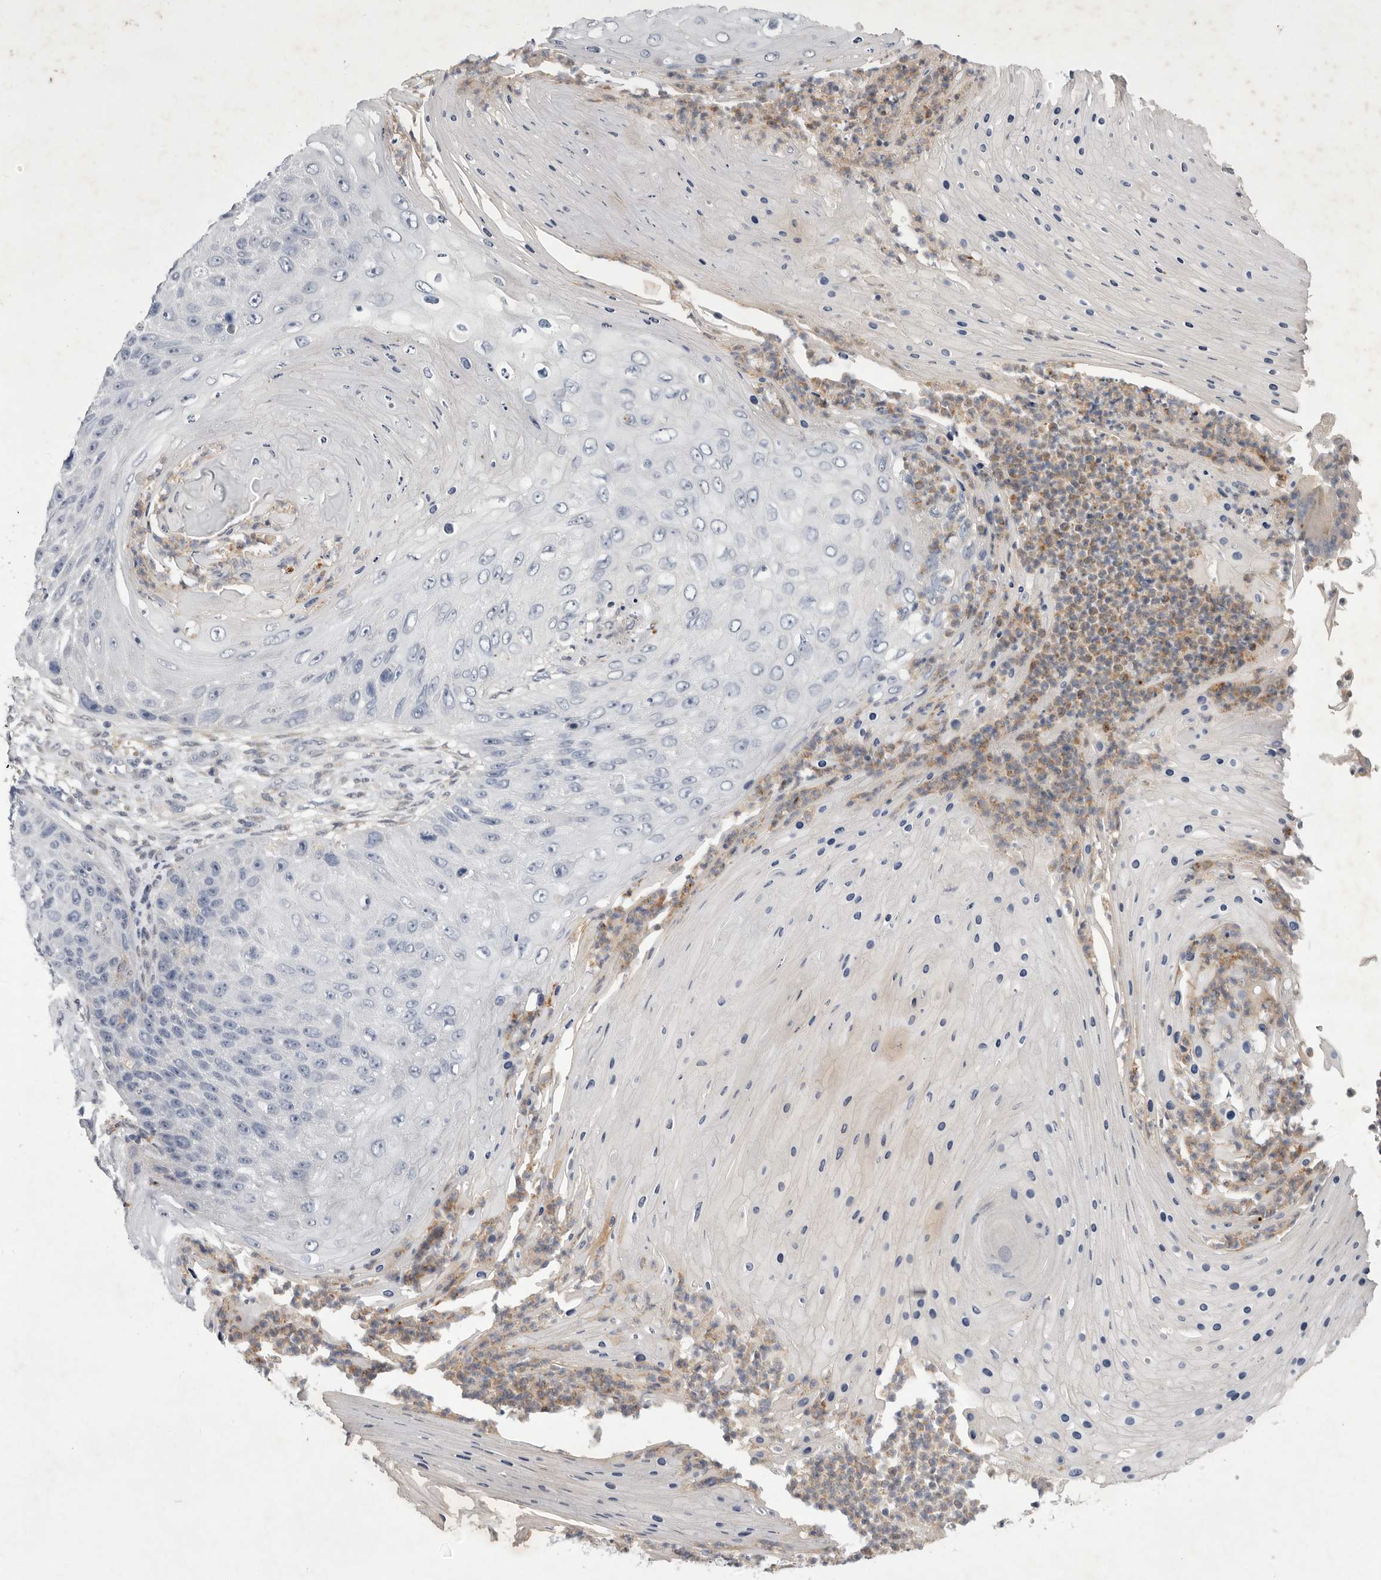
{"staining": {"intensity": "negative", "quantity": "none", "location": "none"}, "tissue": "skin cancer", "cell_type": "Tumor cells", "image_type": "cancer", "snomed": [{"axis": "morphology", "description": "Squamous cell carcinoma, NOS"}, {"axis": "topography", "description": "Skin"}], "caption": "Immunohistochemistry (IHC) photomicrograph of neoplastic tissue: skin cancer (squamous cell carcinoma) stained with DAB shows no significant protein staining in tumor cells.", "gene": "SIGLEC10", "patient": {"sex": "female", "age": 88}}